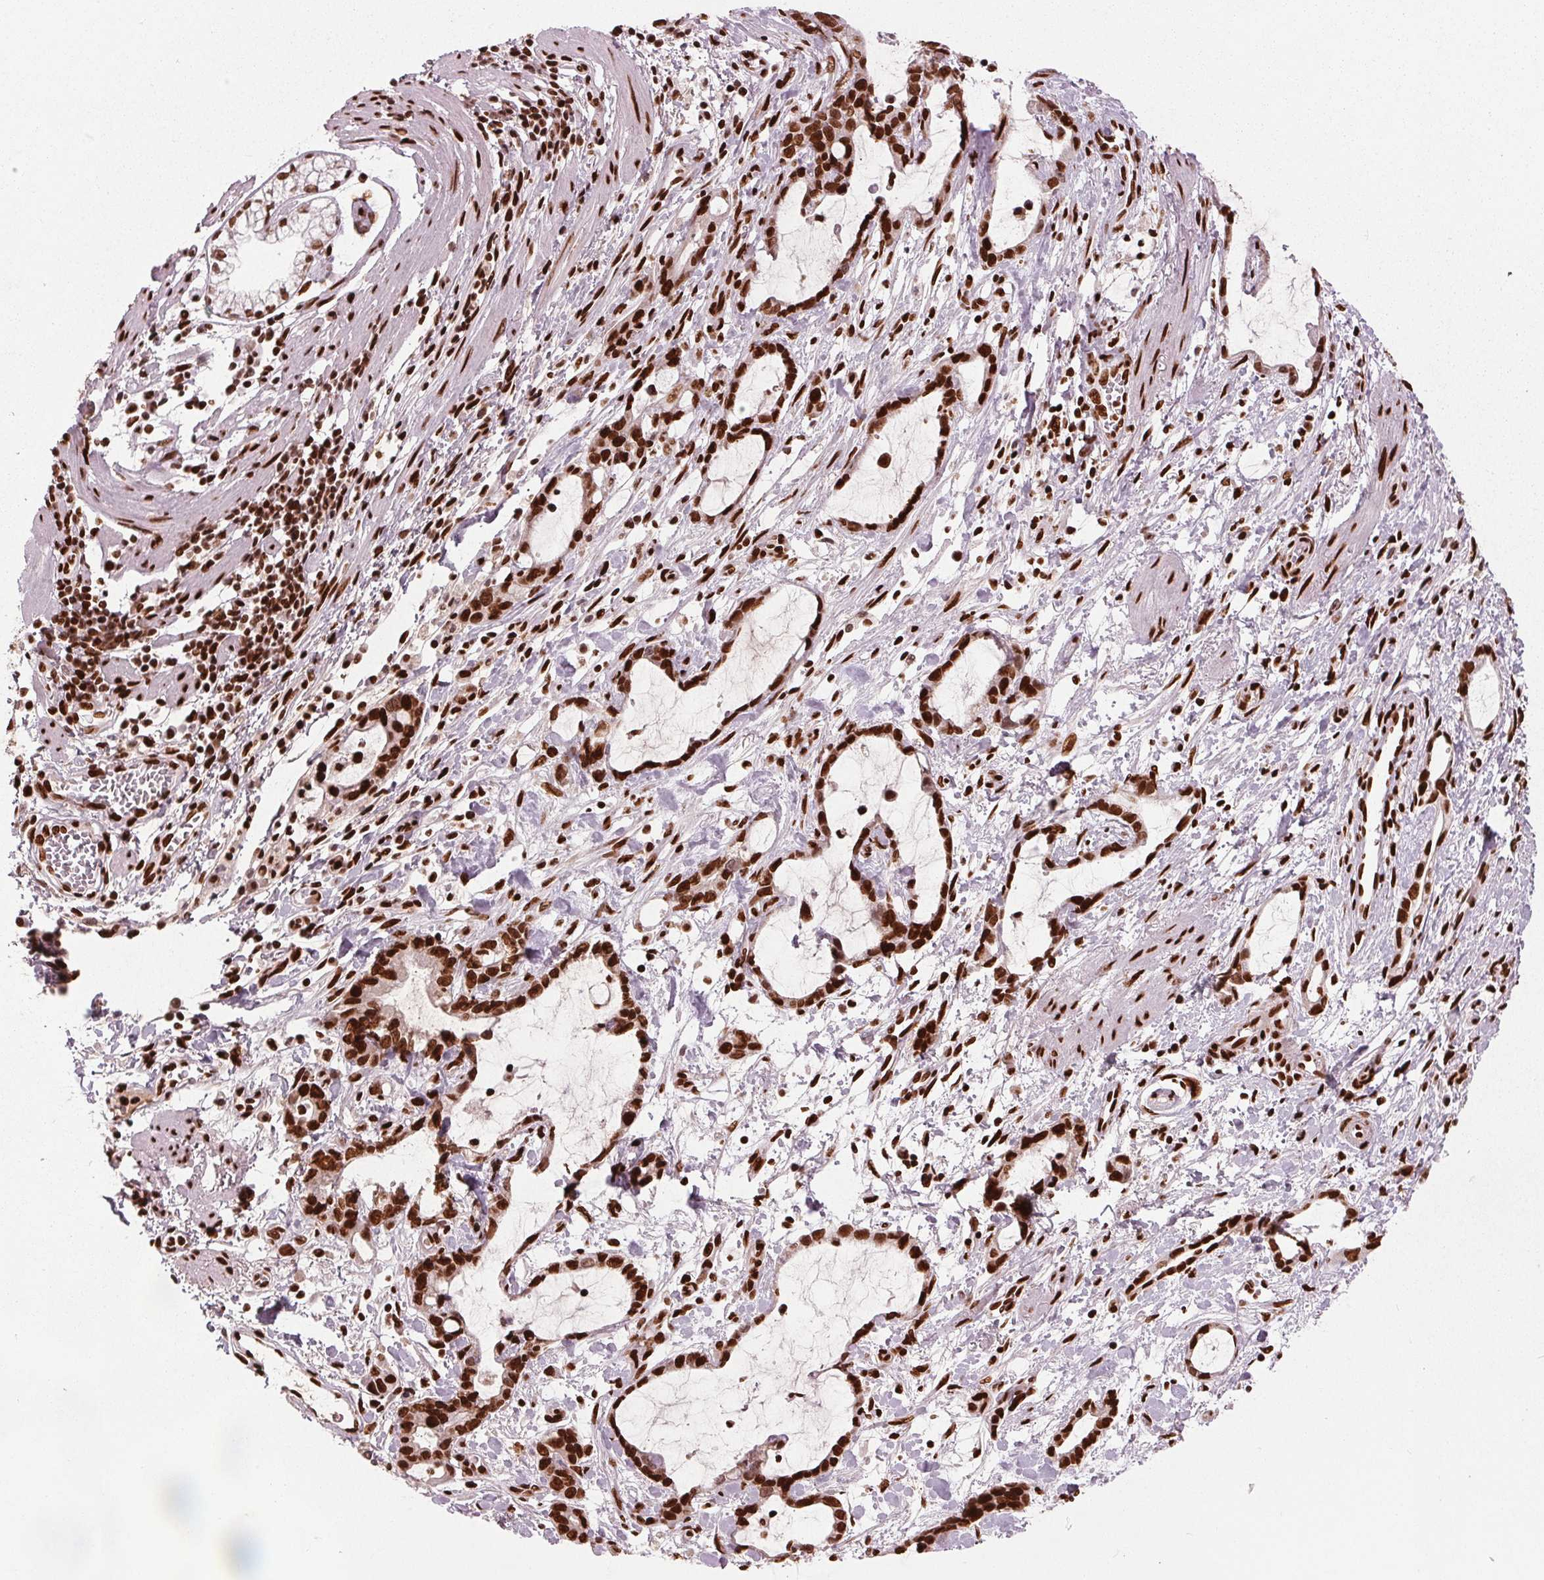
{"staining": {"intensity": "strong", "quantity": "25%-75%", "location": "nuclear"}, "tissue": "stomach cancer", "cell_type": "Tumor cells", "image_type": "cancer", "snomed": [{"axis": "morphology", "description": "Adenocarcinoma, NOS"}, {"axis": "topography", "description": "Stomach"}], "caption": "This photomicrograph exhibits stomach adenocarcinoma stained with IHC to label a protein in brown. The nuclear of tumor cells show strong positivity for the protein. Nuclei are counter-stained blue.", "gene": "BRD4", "patient": {"sex": "male", "age": 55}}